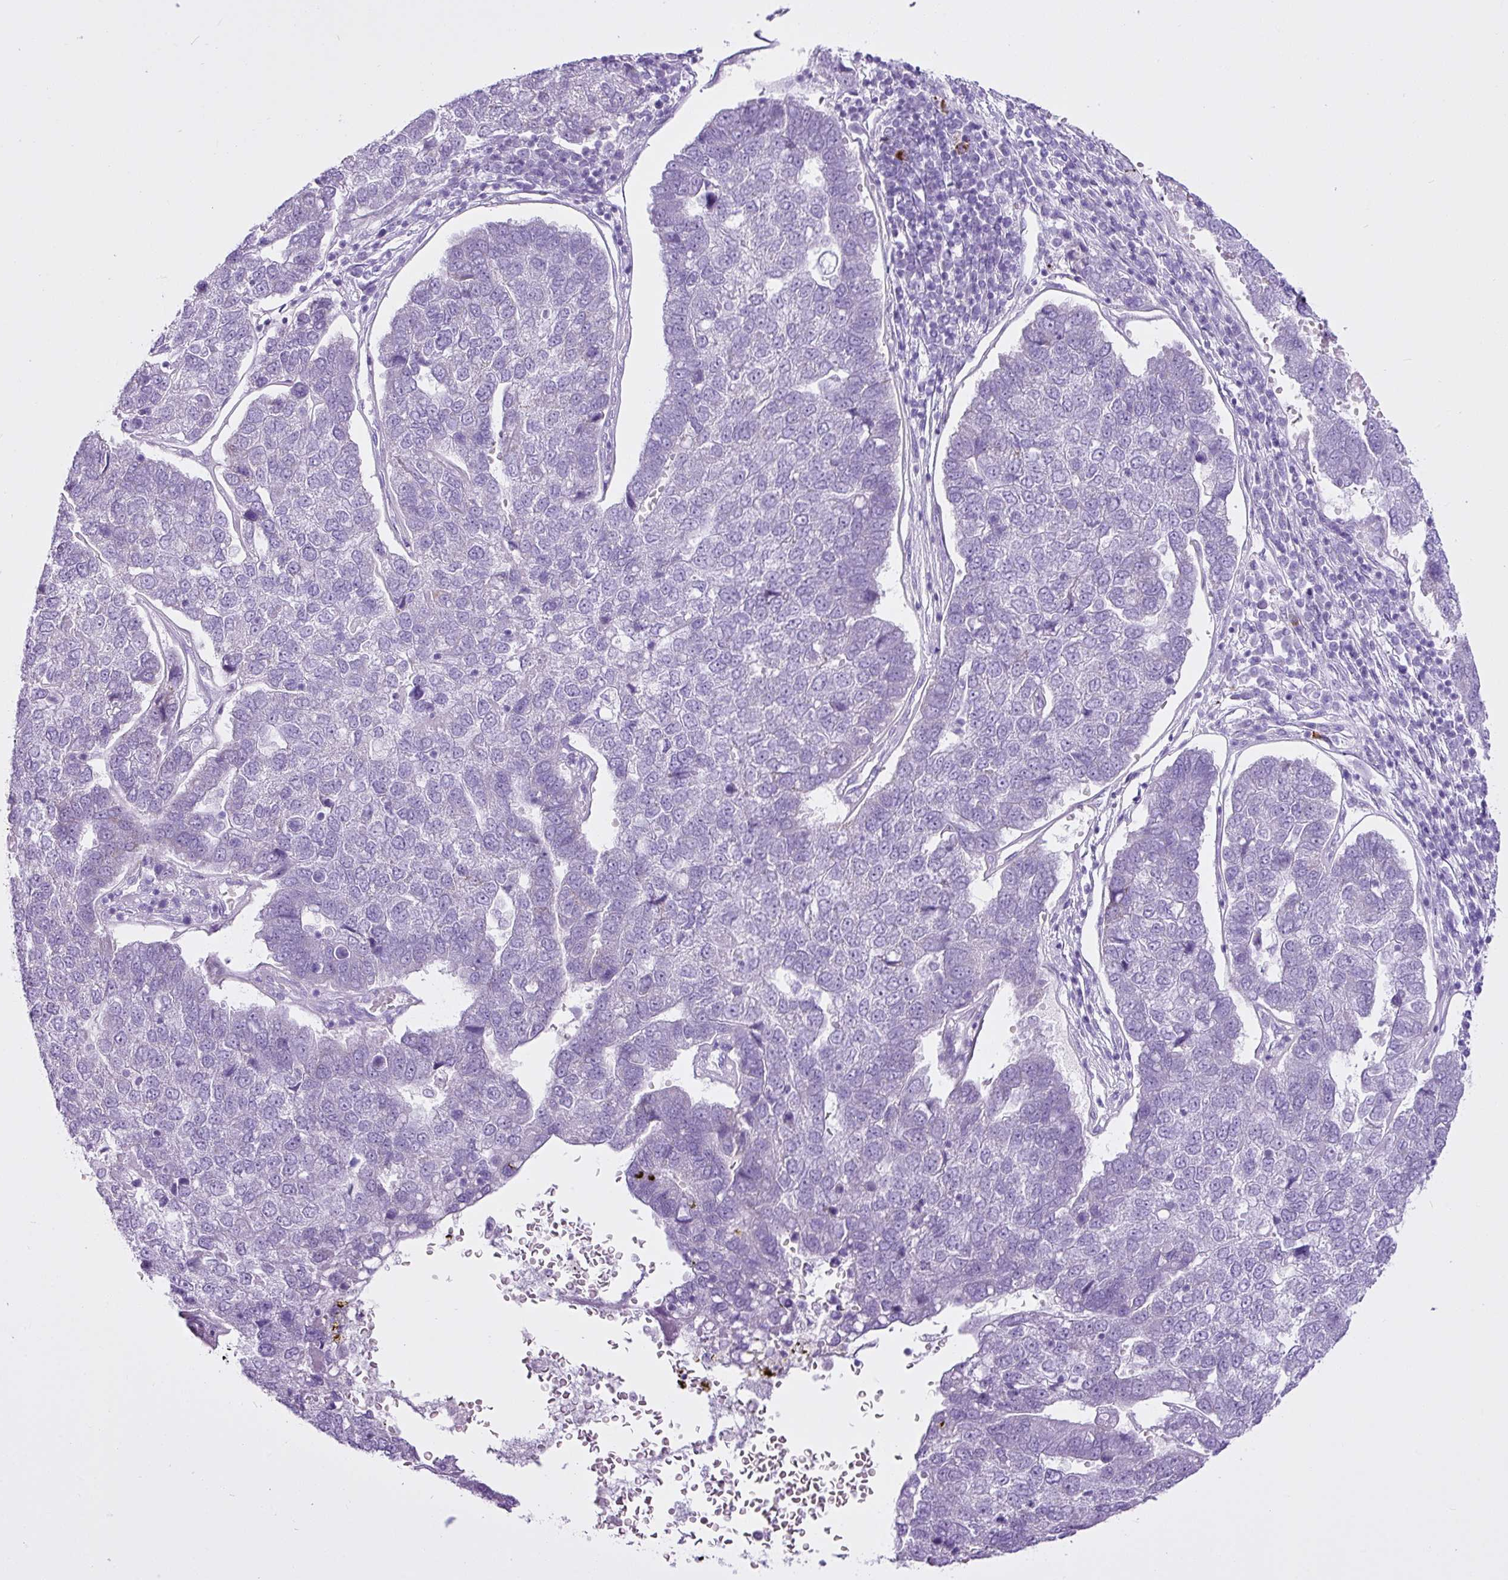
{"staining": {"intensity": "negative", "quantity": "none", "location": "none"}, "tissue": "pancreatic cancer", "cell_type": "Tumor cells", "image_type": "cancer", "snomed": [{"axis": "morphology", "description": "Adenocarcinoma, NOS"}, {"axis": "topography", "description": "Pancreas"}], "caption": "DAB (3,3'-diaminobenzidine) immunohistochemical staining of adenocarcinoma (pancreatic) reveals no significant expression in tumor cells.", "gene": "LILRB4", "patient": {"sex": "female", "age": 61}}